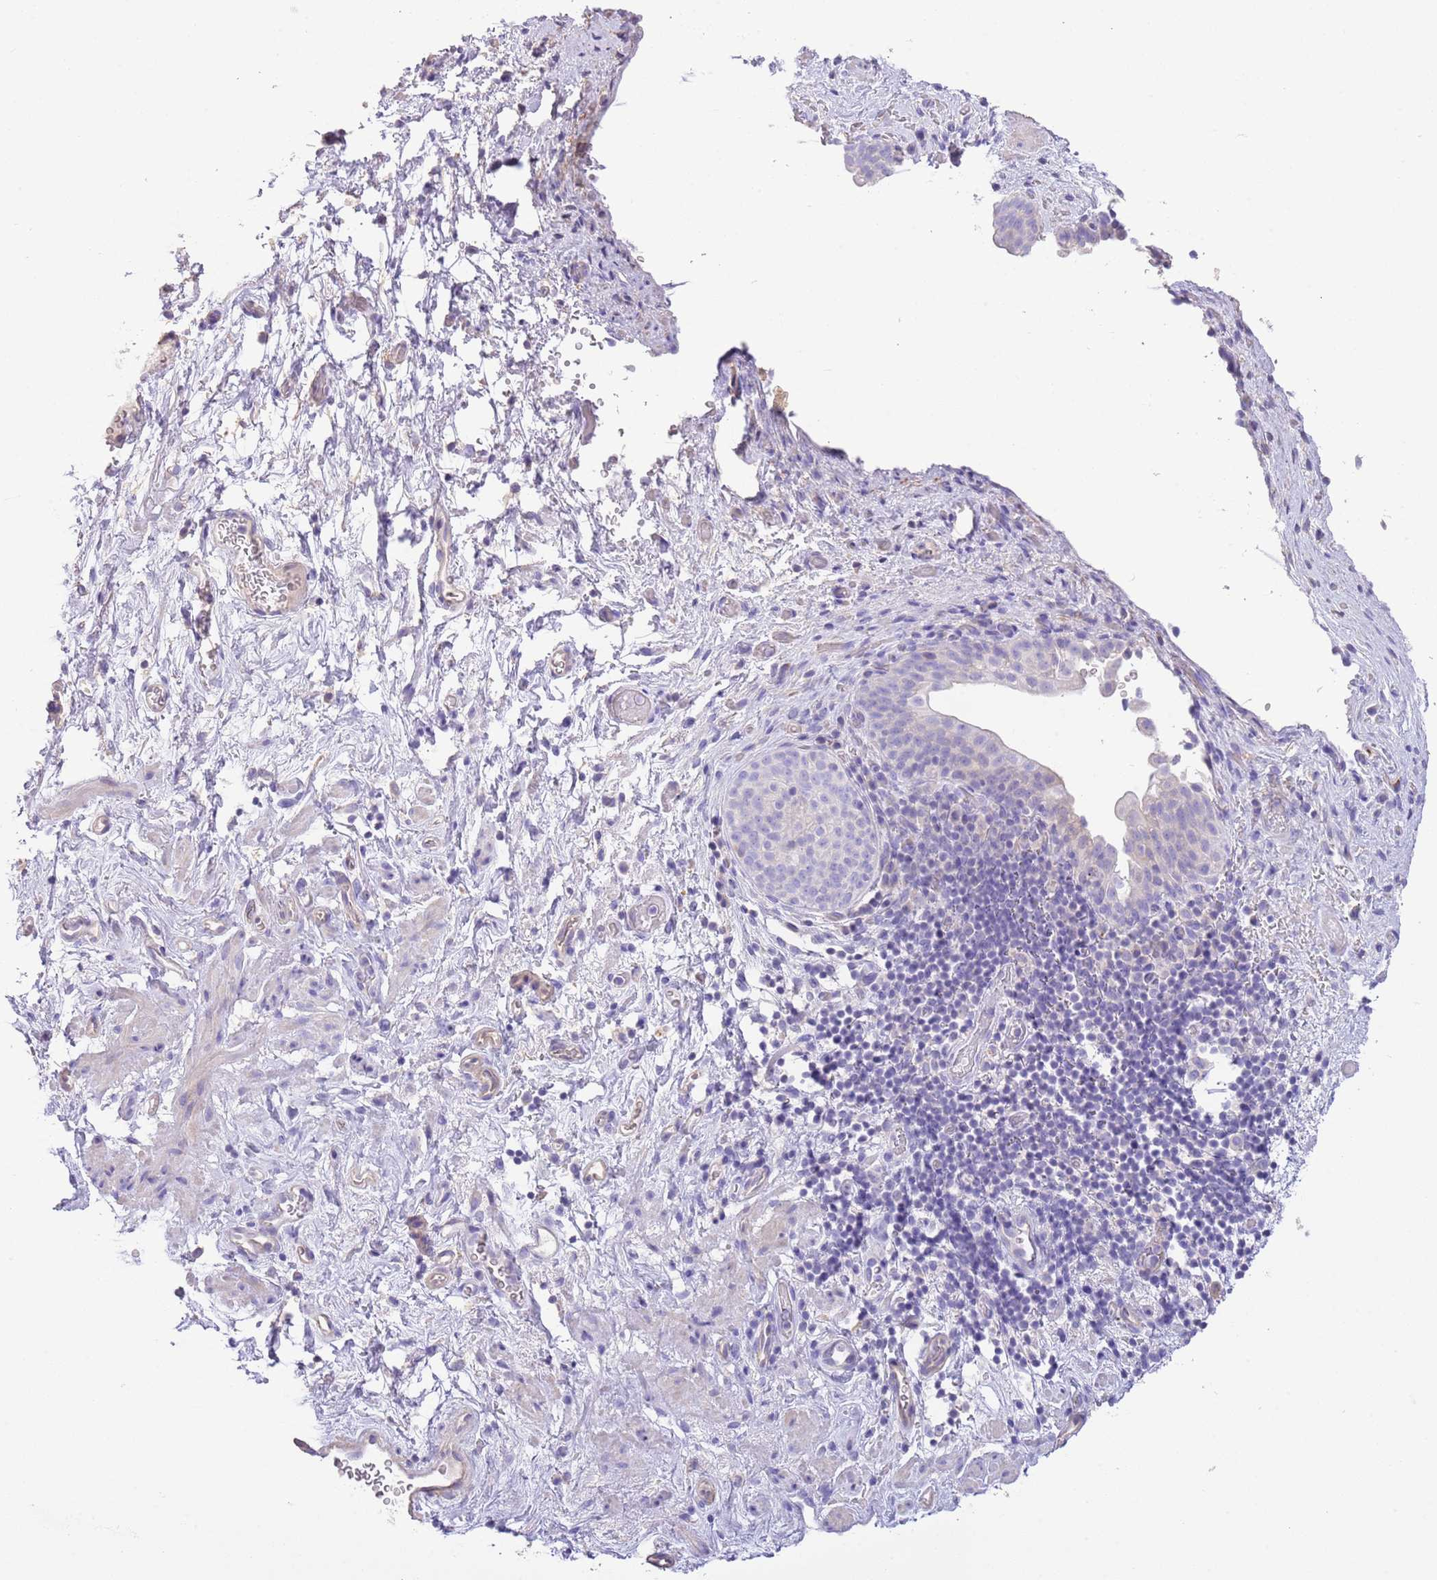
{"staining": {"intensity": "negative", "quantity": "none", "location": "none"}, "tissue": "smooth muscle", "cell_type": "Smooth muscle cells", "image_type": "normal", "snomed": [{"axis": "morphology", "description": "Normal tissue, NOS"}, {"axis": "topography", "description": "Smooth muscle"}, {"axis": "topography", "description": "Peripheral nerve tissue"}], "caption": "An IHC histopathology image of benign smooth muscle is shown. There is no staining in smooth muscle cells of smooth muscle.", "gene": "SFTPA1", "patient": {"sex": "male", "age": 69}}